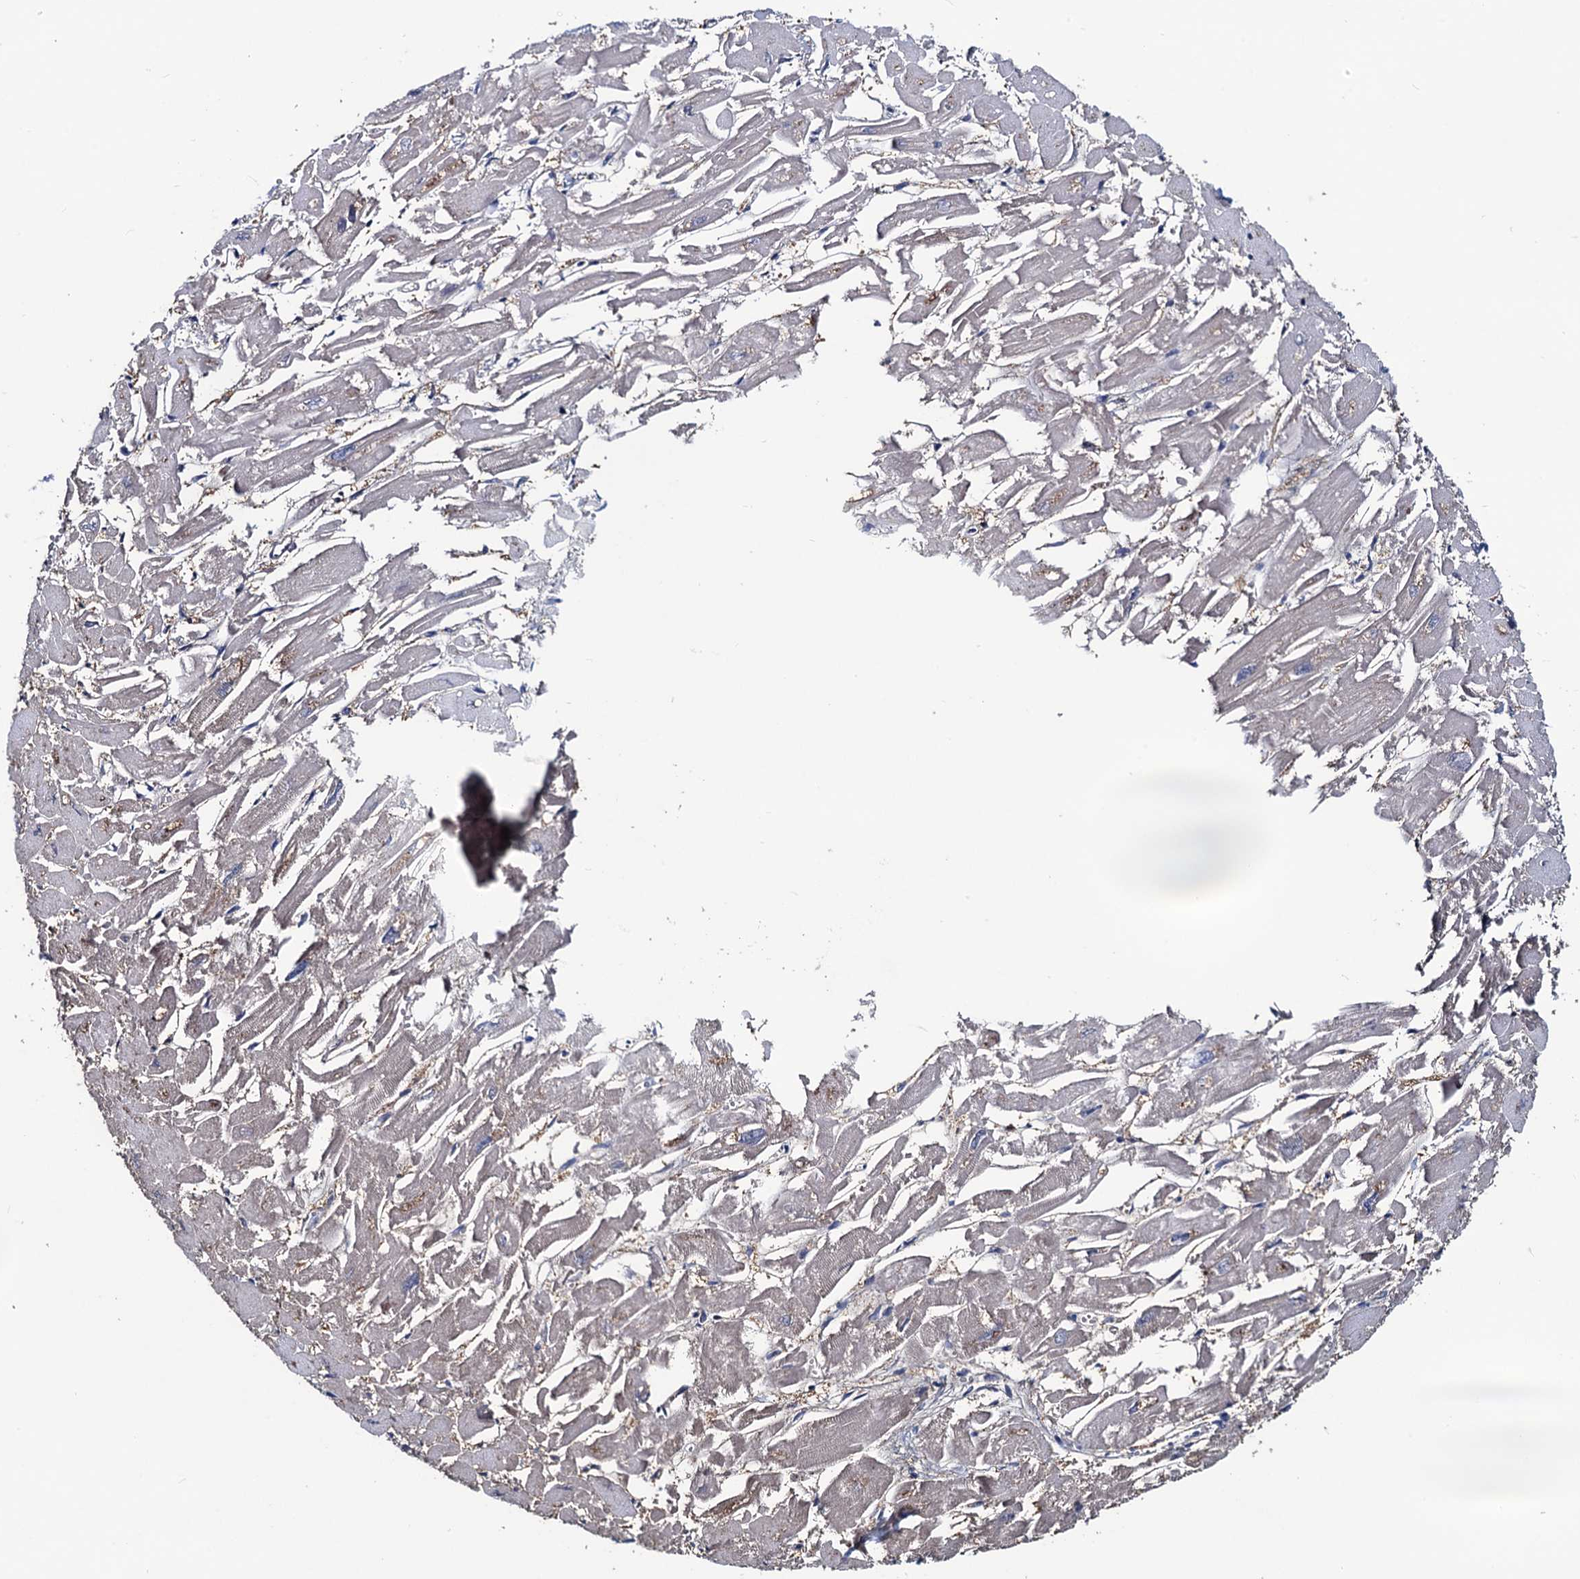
{"staining": {"intensity": "negative", "quantity": "none", "location": "none"}, "tissue": "heart muscle", "cell_type": "Cardiomyocytes", "image_type": "normal", "snomed": [{"axis": "morphology", "description": "Normal tissue, NOS"}, {"axis": "topography", "description": "Heart"}], "caption": "An immunohistochemistry (IHC) photomicrograph of normal heart muscle is shown. There is no staining in cardiomyocytes of heart muscle.", "gene": "RTKN2", "patient": {"sex": "male", "age": 54}}